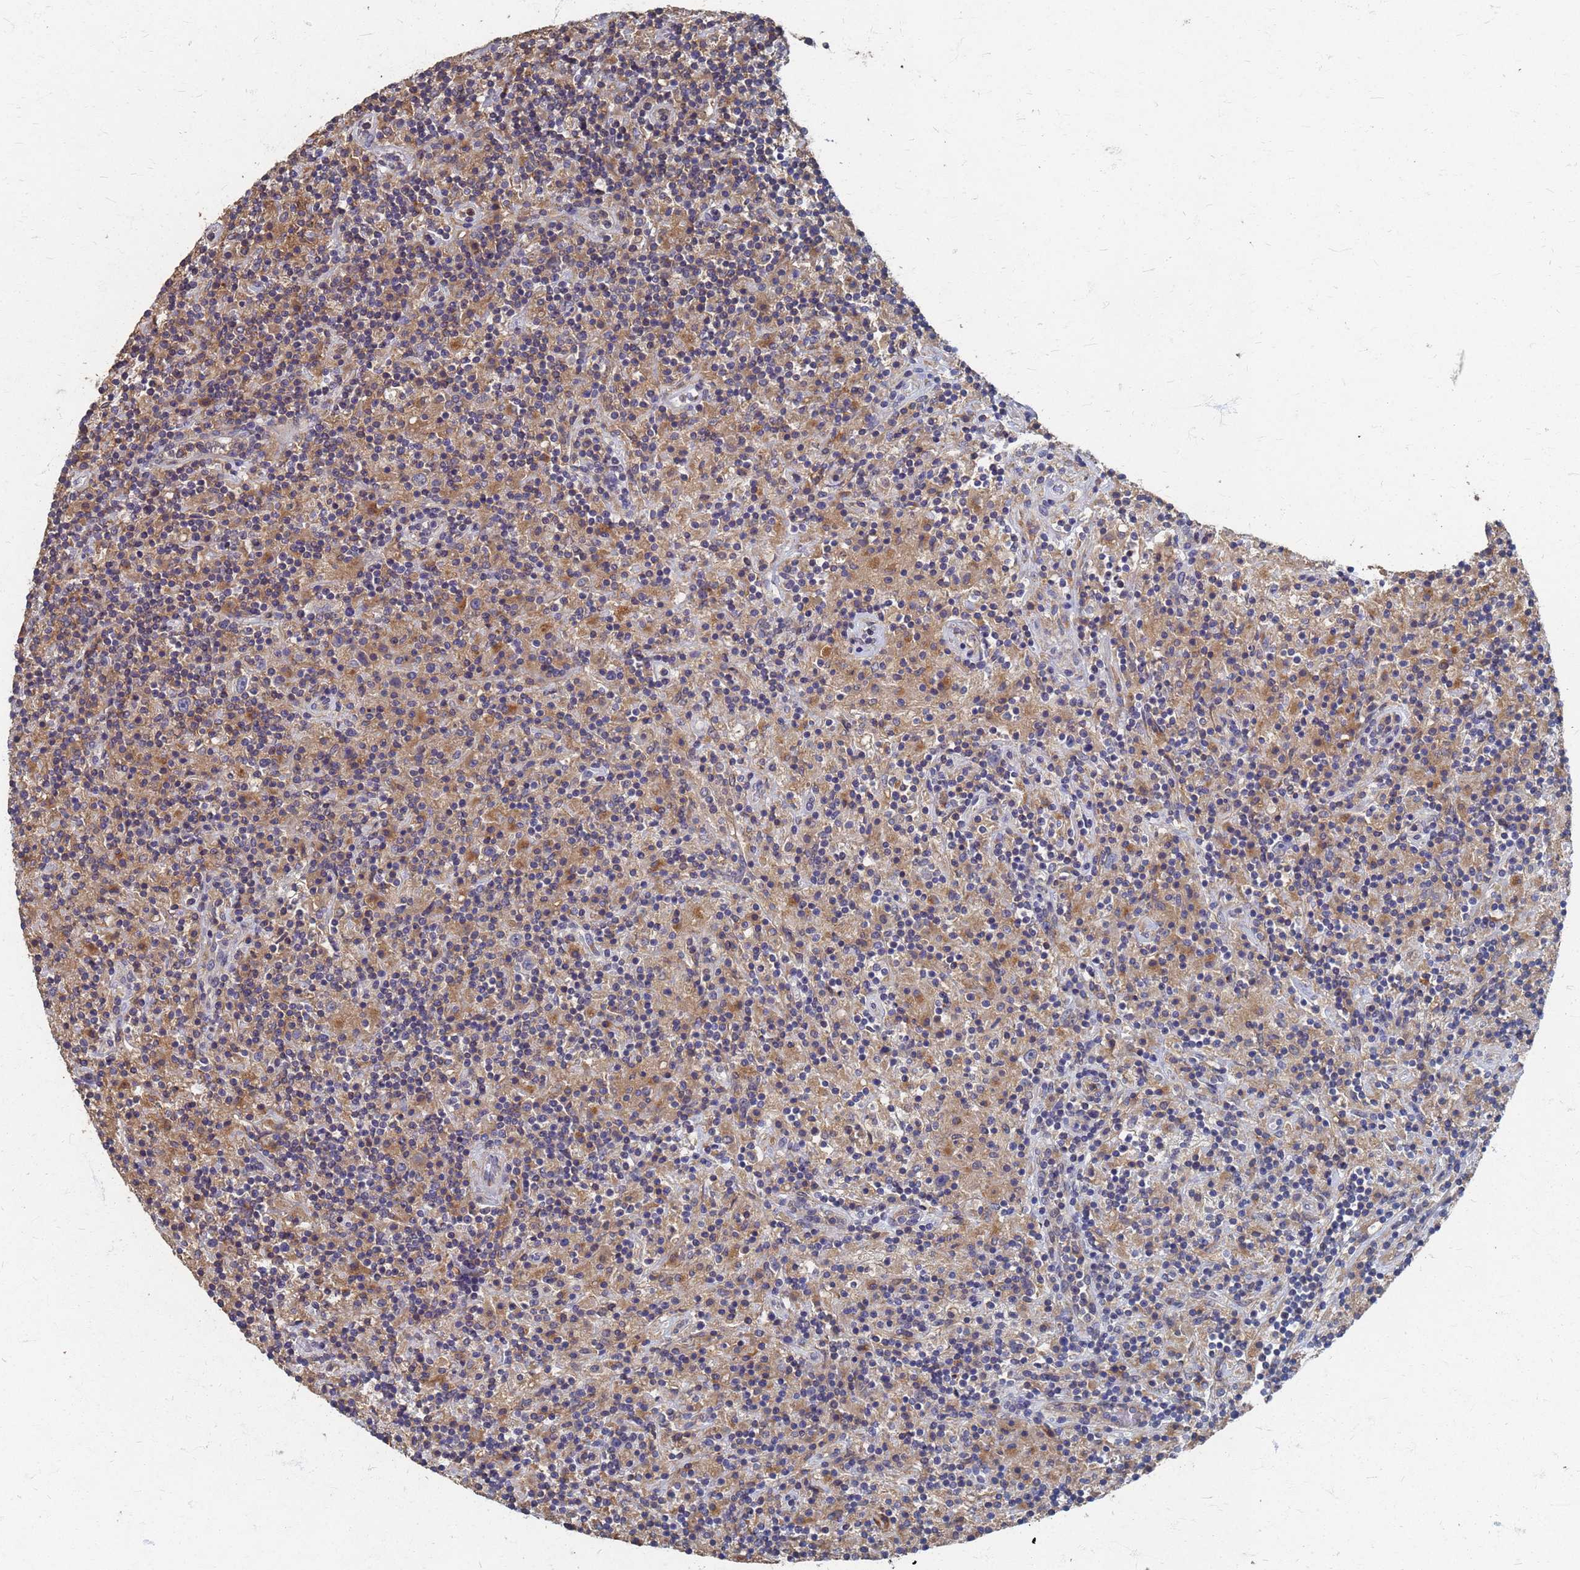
{"staining": {"intensity": "weak", "quantity": "<25%", "location": "cytoplasmic/membranous"}, "tissue": "lymphoma", "cell_type": "Tumor cells", "image_type": "cancer", "snomed": [{"axis": "morphology", "description": "Hodgkin's disease, NOS"}, {"axis": "topography", "description": "Lymph node"}], "caption": "Lymphoma stained for a protein using IHC reveals no positivity tumor cells.", "gene": "KRCC1", "patient": {"sex": "male", "age": 70}}